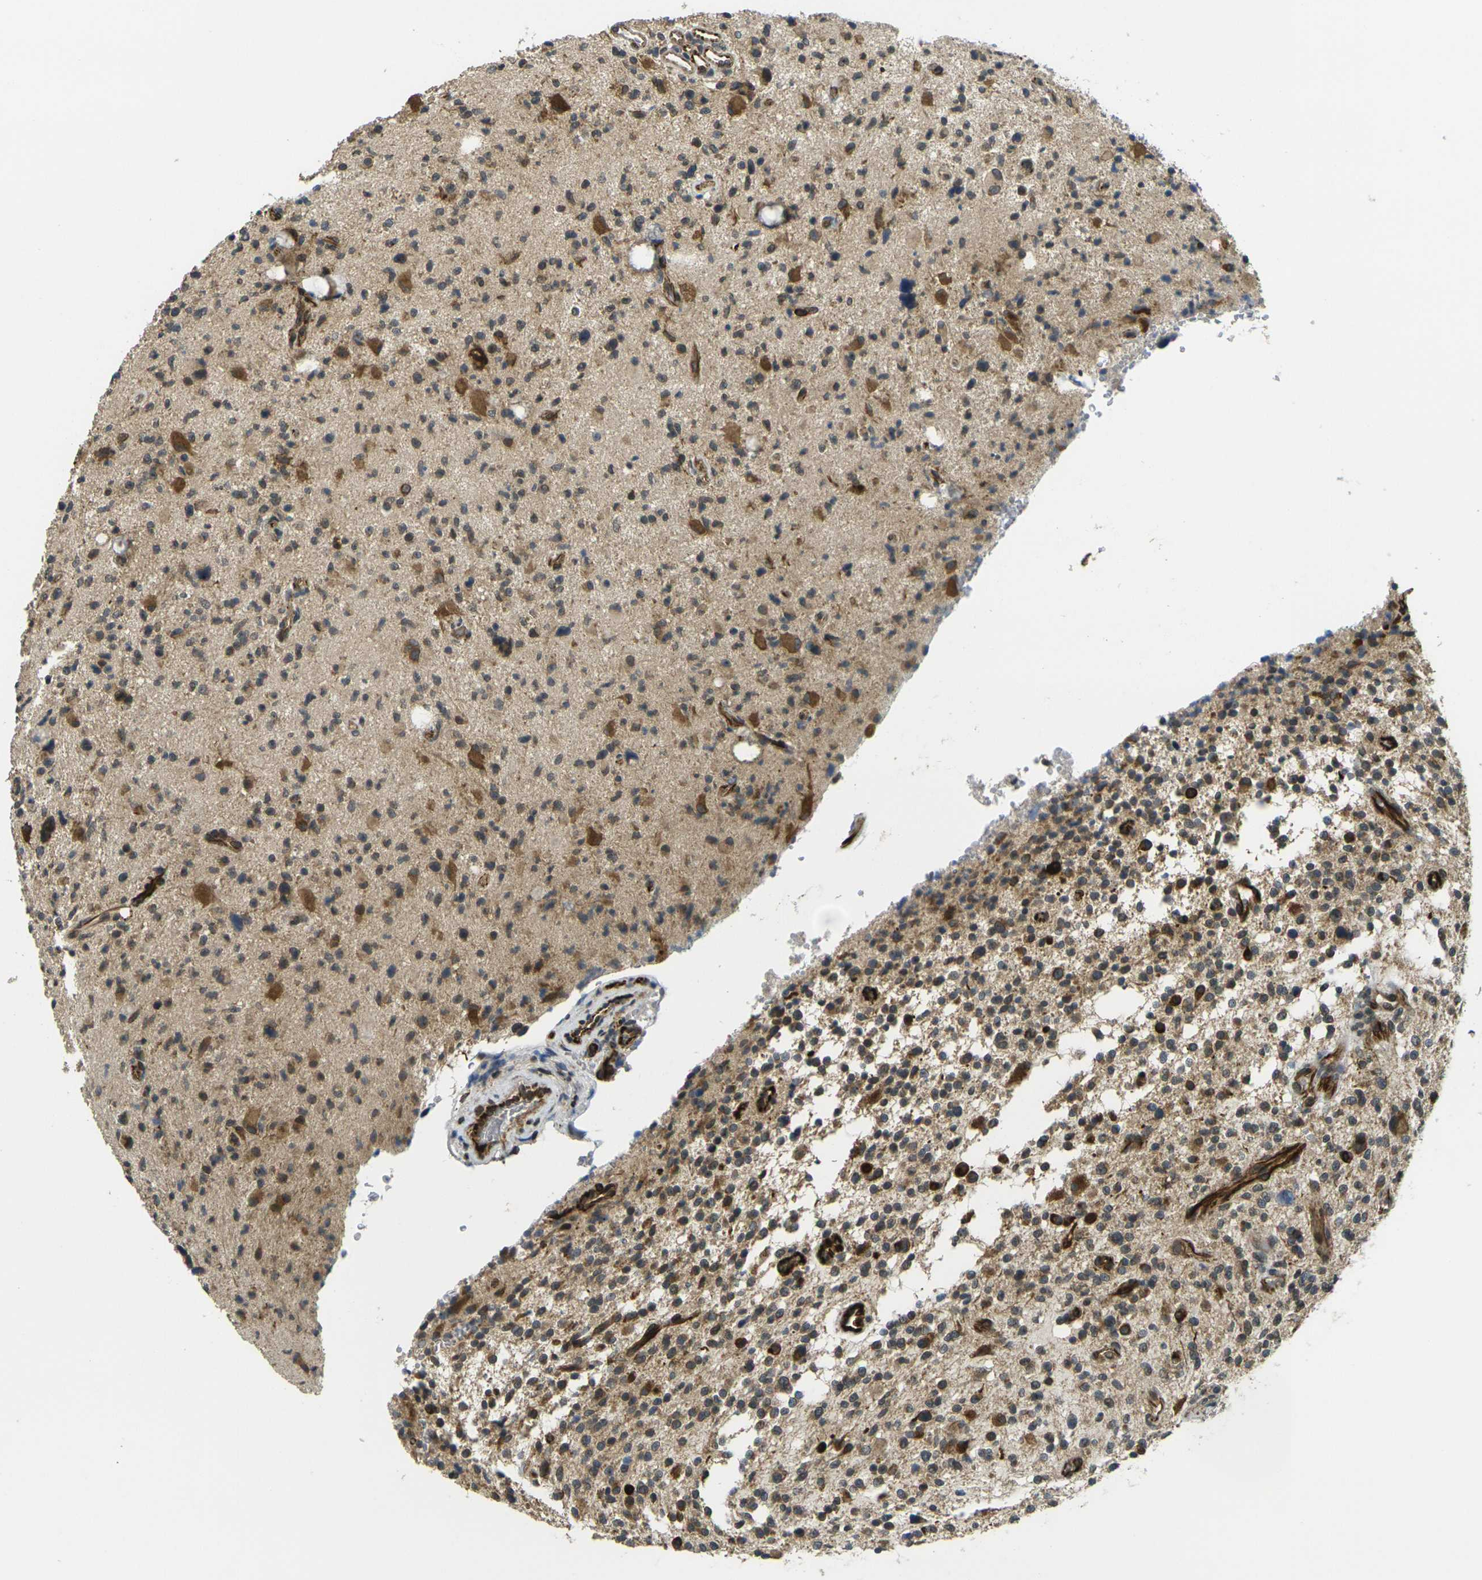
{"staining": {"intensity": "moderate", "quantity": "25%-75%", "location": "cytoplasmic/membranous"}, "tissue": "glioma", "cell_type": "Tumor cells", "image_type": "cancer", "snomed": [{"axis": "morphology", "description": "Glioma, malignant, High grade"}, {"axis": "topography", "description": "Brain"}], "caption": "Glioma stained with DAB (3,3'-diaminobenzidine) immunohistochemistry (IHC) reveals medium levels of moderate cytoplasmic/membranous positivity in approximately 25%-75% of tumor cells.", "gene": "FUT11", "patient": {"sex": "male", "age": 48}}